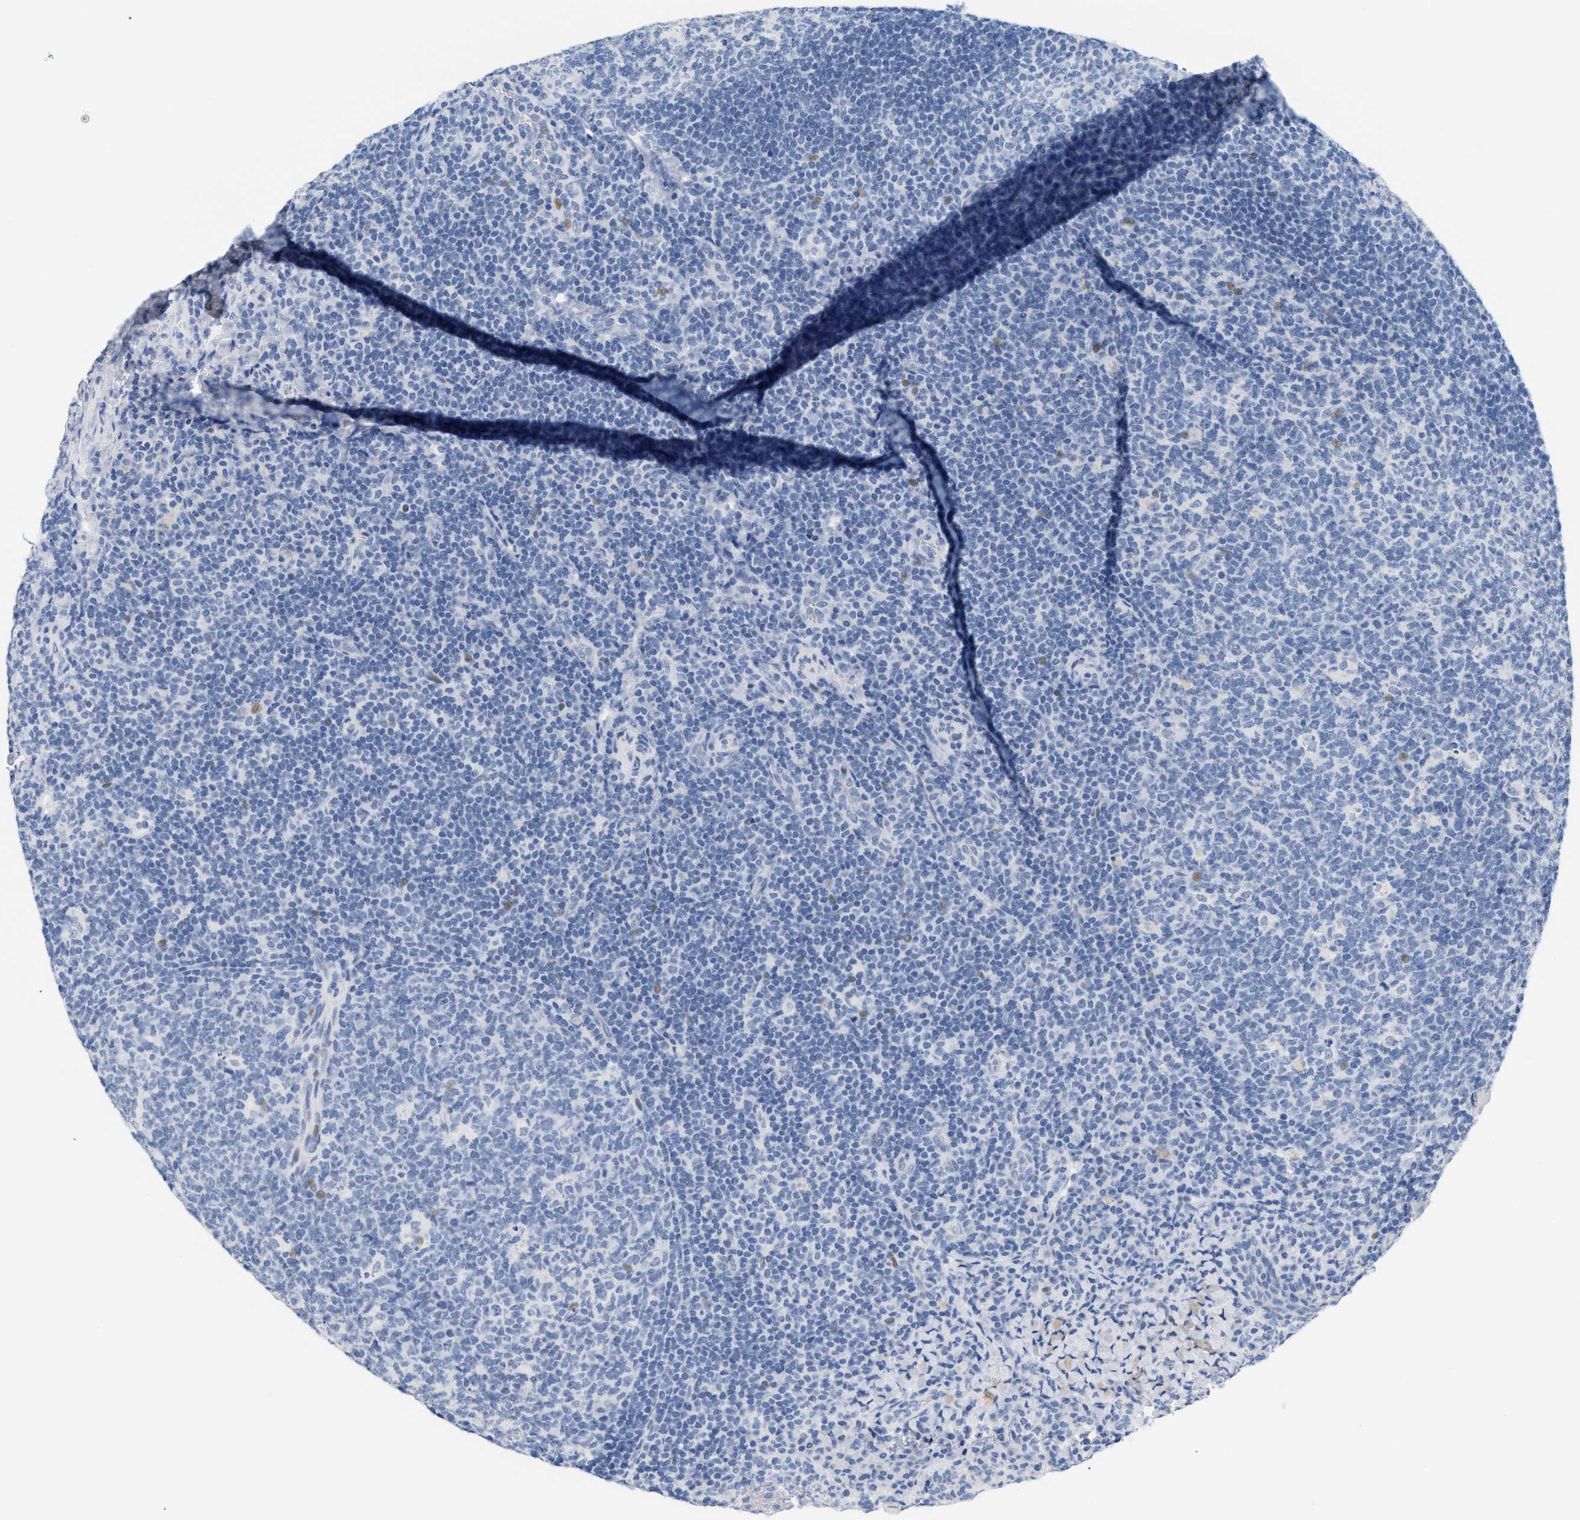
{"staining": {"intensity": "negative", "quantity": "none", "location": "none"}, "tissue": "tonsil", "cell_type": "Germinal center cells", "image_type": "normal", "snomed": [{"axis": "morphology", "description": "Normal tissue, NOS"}, {"axis": "topography", "description": "Tonsil"}], "caption": "Protein analysis of benign tonsil exhibits no significant positivity in germinal center cells. (Brightfield microscopy of DAB (3,3'-diaminobenzidine) immunohistochemistry at high magnification).", "gene": "CFH", "patient": {"sex": "male", "age": 17}}